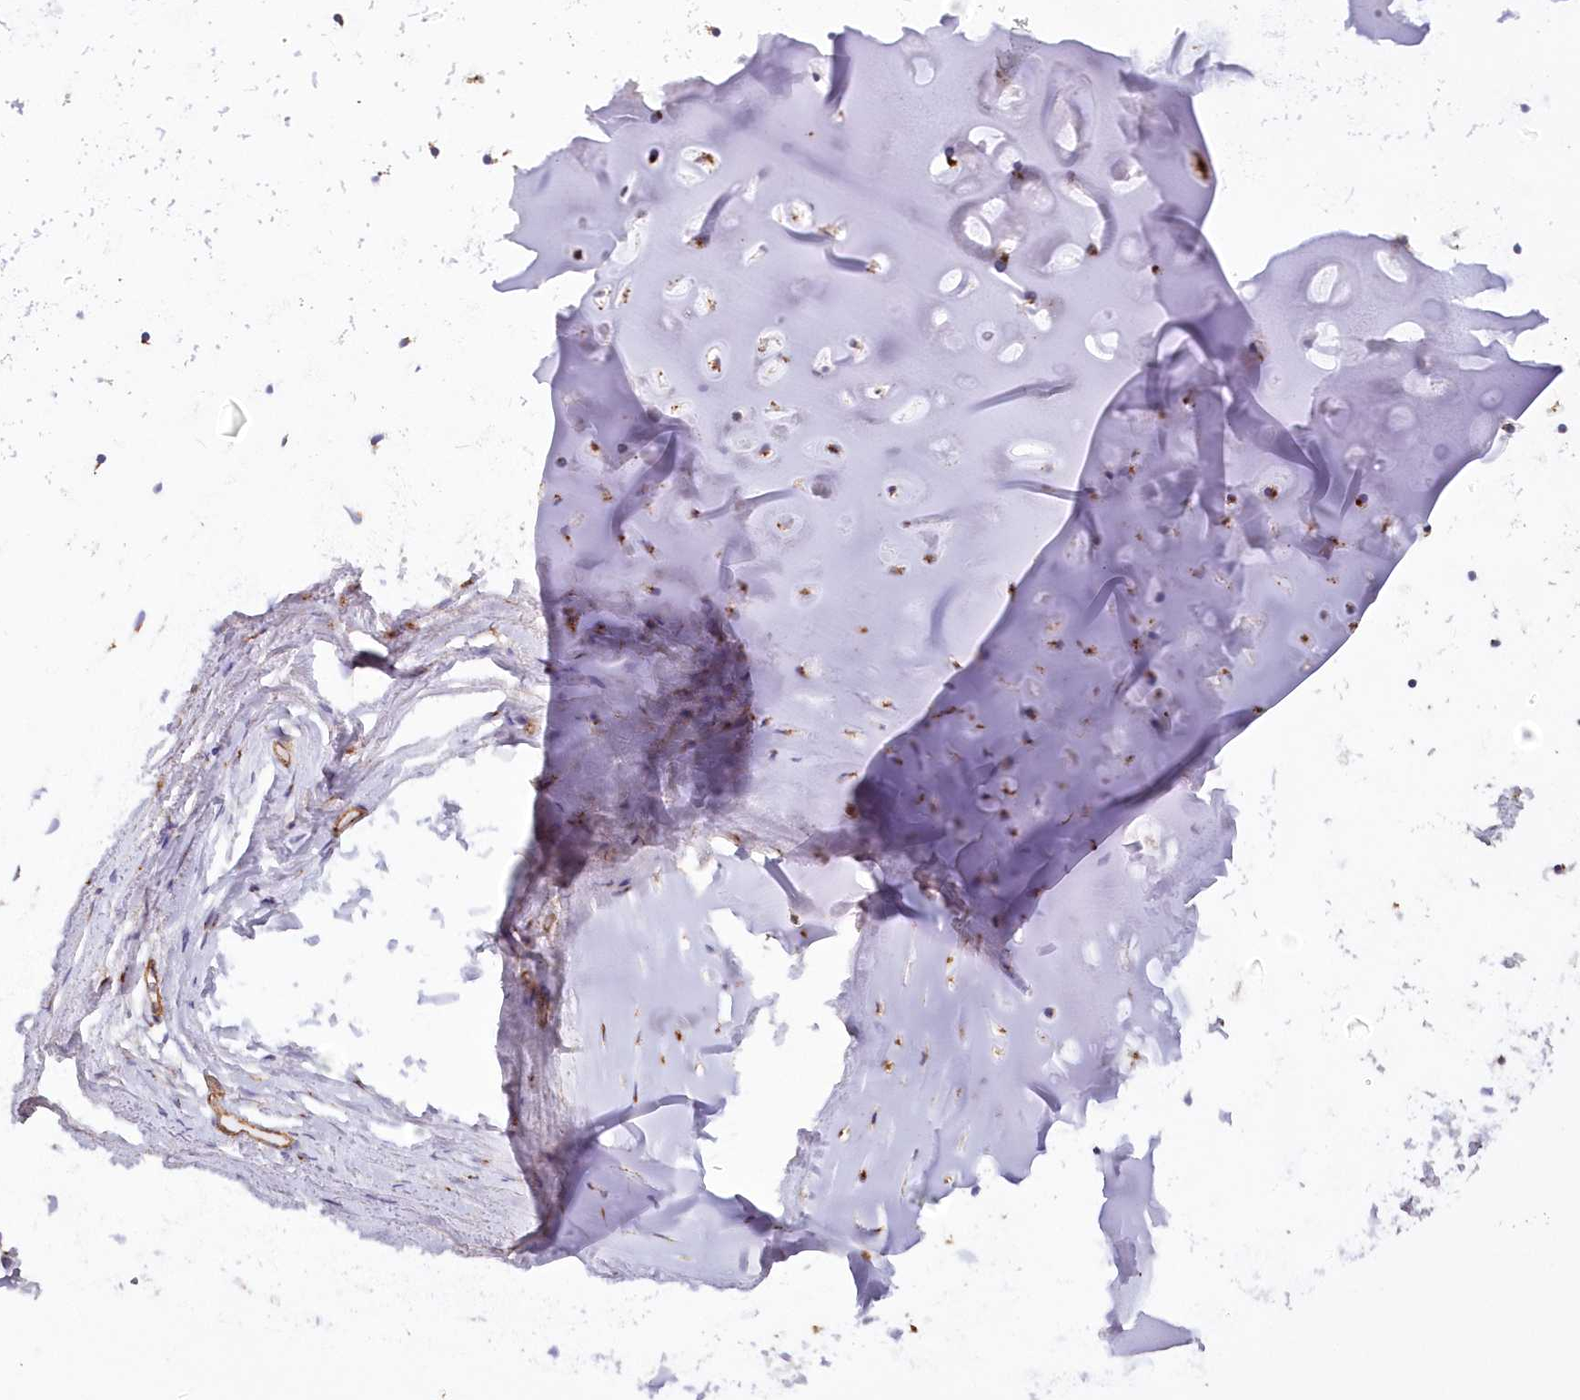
{"staining": {"intensity": "negative", "quantity": "none", "location": "none"}, "tissue": "adipose tissue", "cell_type": "Adipocytes", "image_type": "normal", "snomed": [{"axis": "morphology", "description": "Normal tissue, NOS"}, {"axis": "topography", "description": "Cartilage tissue"}, {"axis": "topography", "description": "Bronchus"}], "caption": "This is an immunohistochemistry image of unremarkable human adipose tissue. There is no staining in adipocytes.", "gene": "RAB11FIP5", "patient": {"sex": "female", "age": 73}}